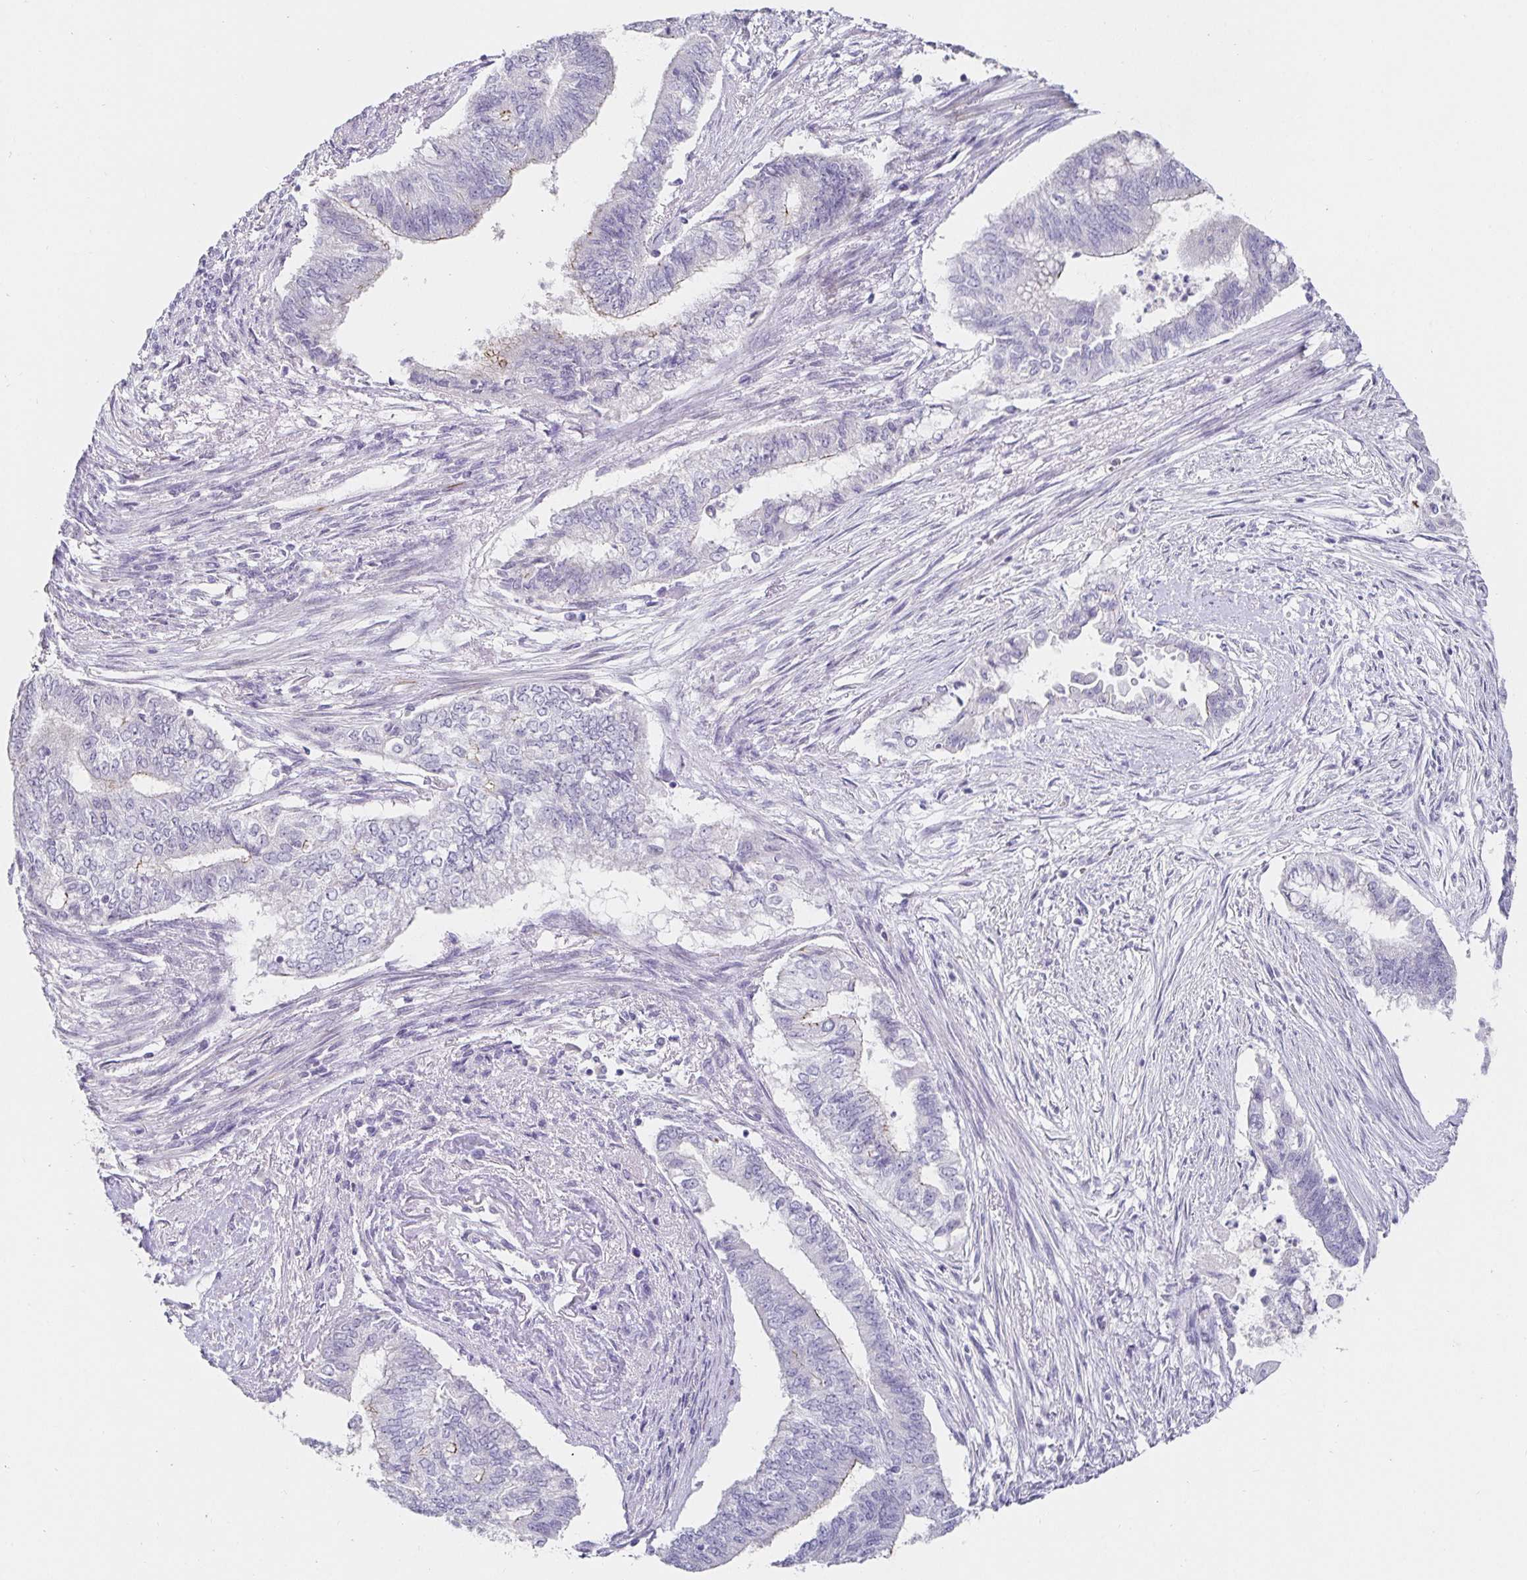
{"staining": {"intensity": "negative", "quantity": "none", "location": "none"}, "tissue": "endometrial cancer", "cell_type": "Tumor cells", "image_type": "cancer", "snomed": [{"axis": "morphology", "description": "Adenocarcinoma, NOS"}, {"axis": "topography", "description": "Endometrium"}], "caption": "The micrograph exhibits no significant expression in tumor cells of endometrial adenocarcinoma. (DAB immunohistochemistry (IHC), high magnification).", "gene": "PDX1", "patient": {"sex": "female", "age": 65}}